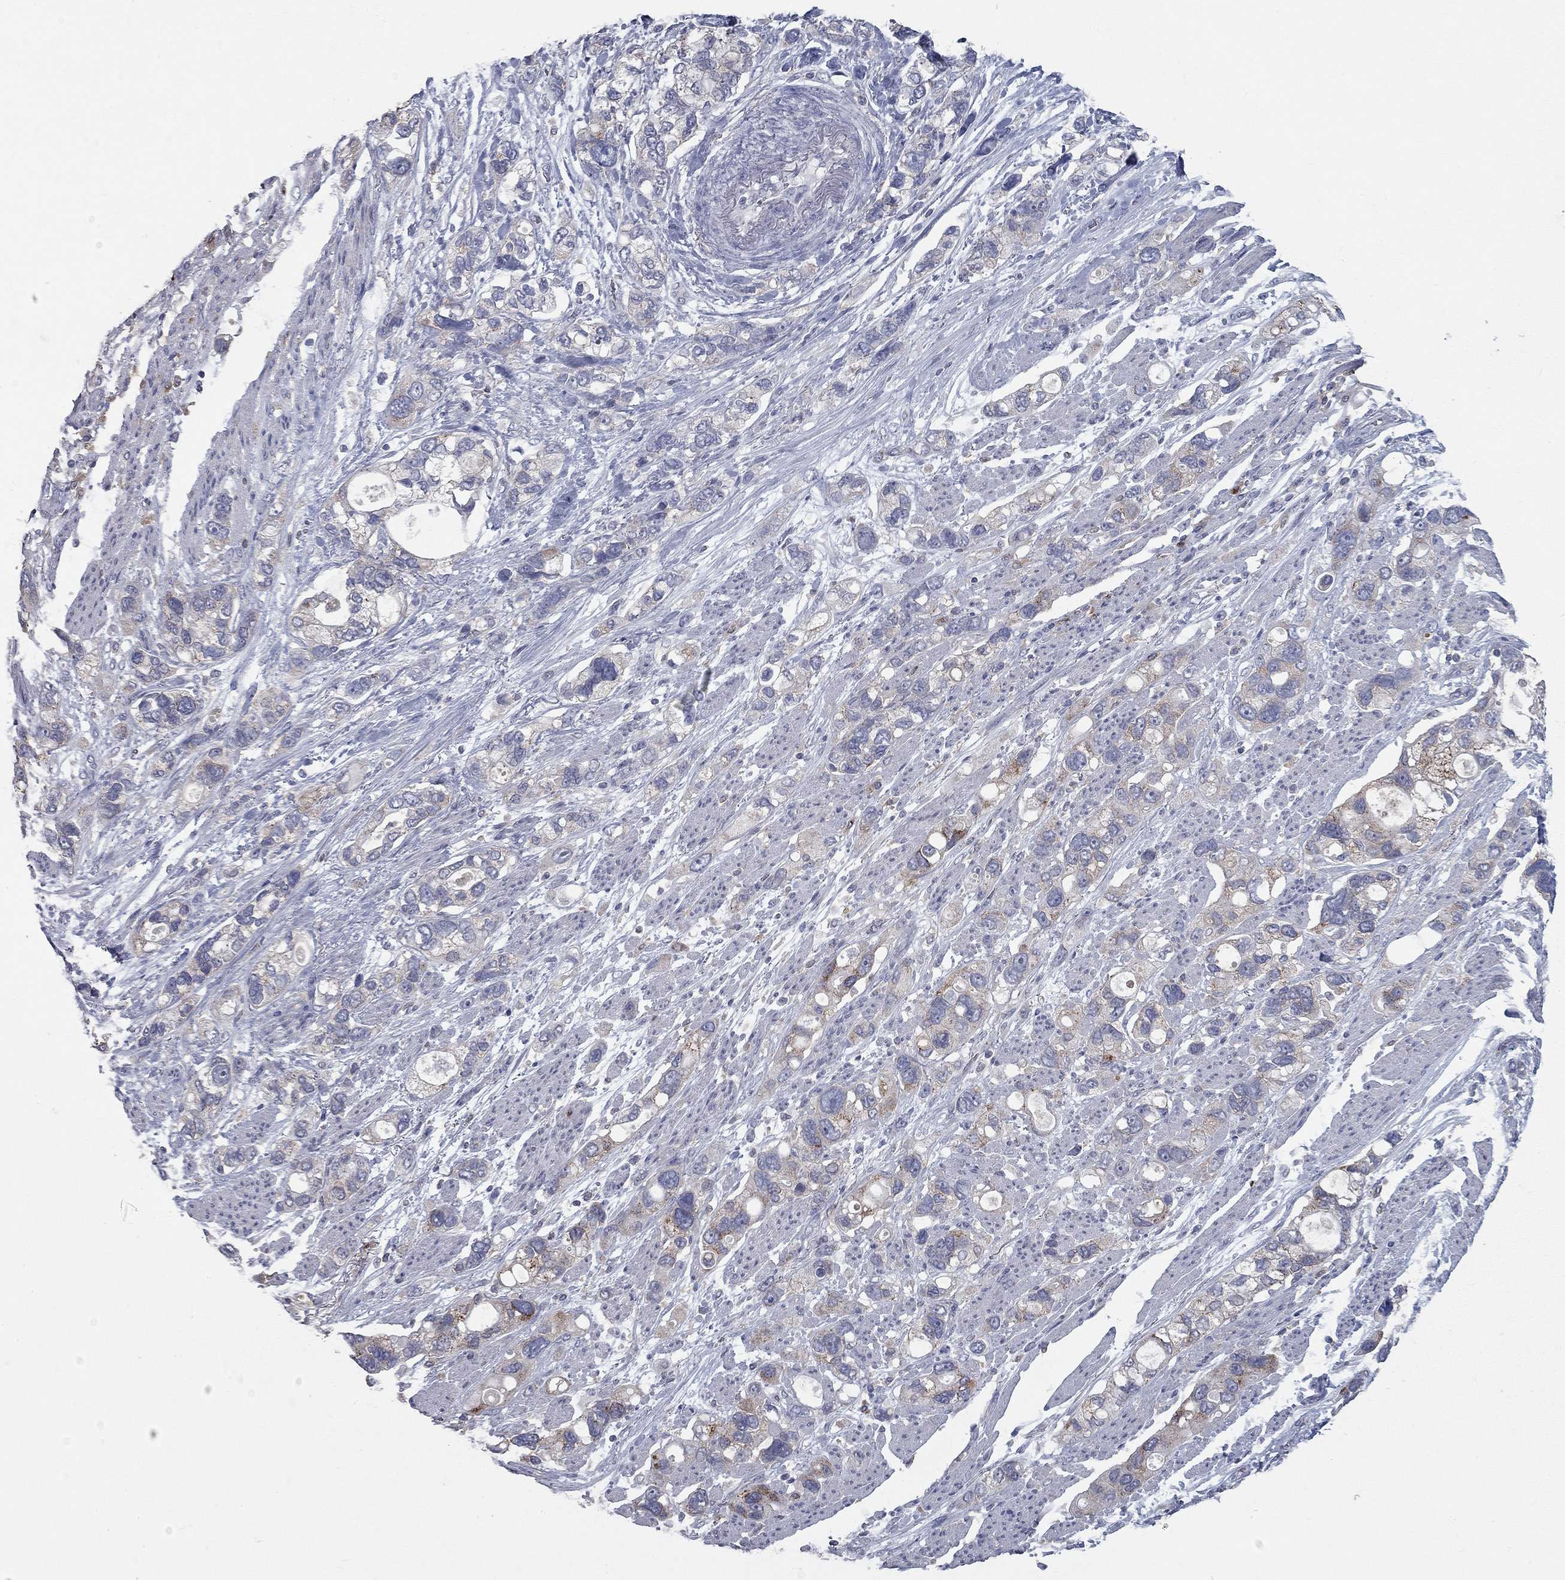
{"staining": {"intensity": "moderate", "quantity": "<25%", "location": "cytoplasmic/membranous"}, "tissue": "stomach cancer", "cell_type": "Tumor cells", "image_type": "cancer", "snomed": [{"axis": "morphology", "description": "Adenocarcinoma, NOS"}, {"axis": "topography", "description": "Stomach, upper"}], "caption": "This image exhibits IHC staining of human stomach adenocarcinoma, with low moderate cytoplasmic/membranous staining in approximately <25% of tumor cells.", "gene": "KIAA0319L", "patient": {"sex": "female", "age": 81}}